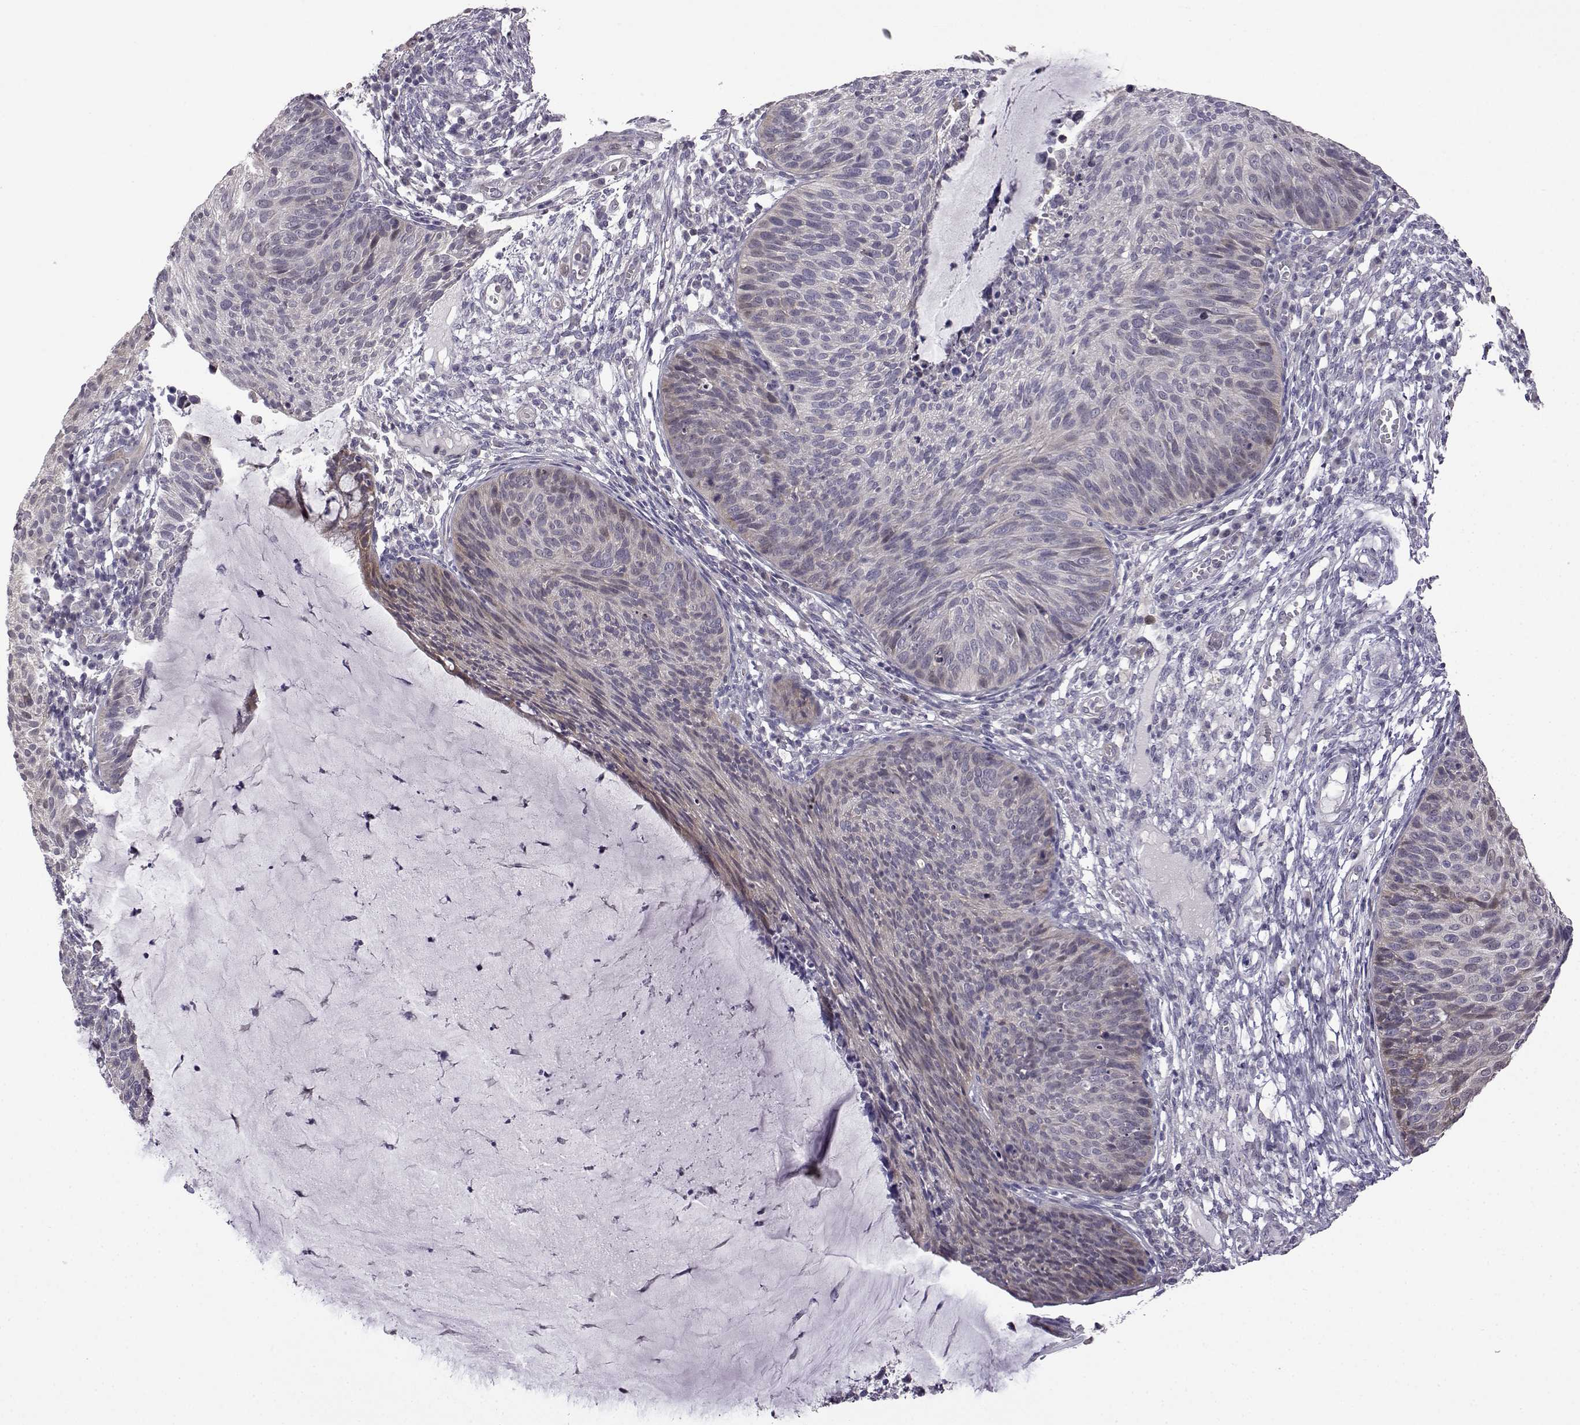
{"staining": {"intensity": "weak", "quantity": "<25%", "location": "cytoplasmic/membranous"}, "tissue": "cervical cancer", "cell_type": "Tumor cells", "image_type": "cancer", "snomed": [{"axis": "morphology", "description": "Squamous cell carcinoma, NOS"}, {"axis": "topography", "description": "Cervix"}], "caption": "A high-resolution photomicrograph shows immunohistochemistry staining of cervical squamous cell carcinoma, which reveals no significant positivity in tumor cells.", "gene": "VGF", "patient": {"sex": "female", "age": 36}}